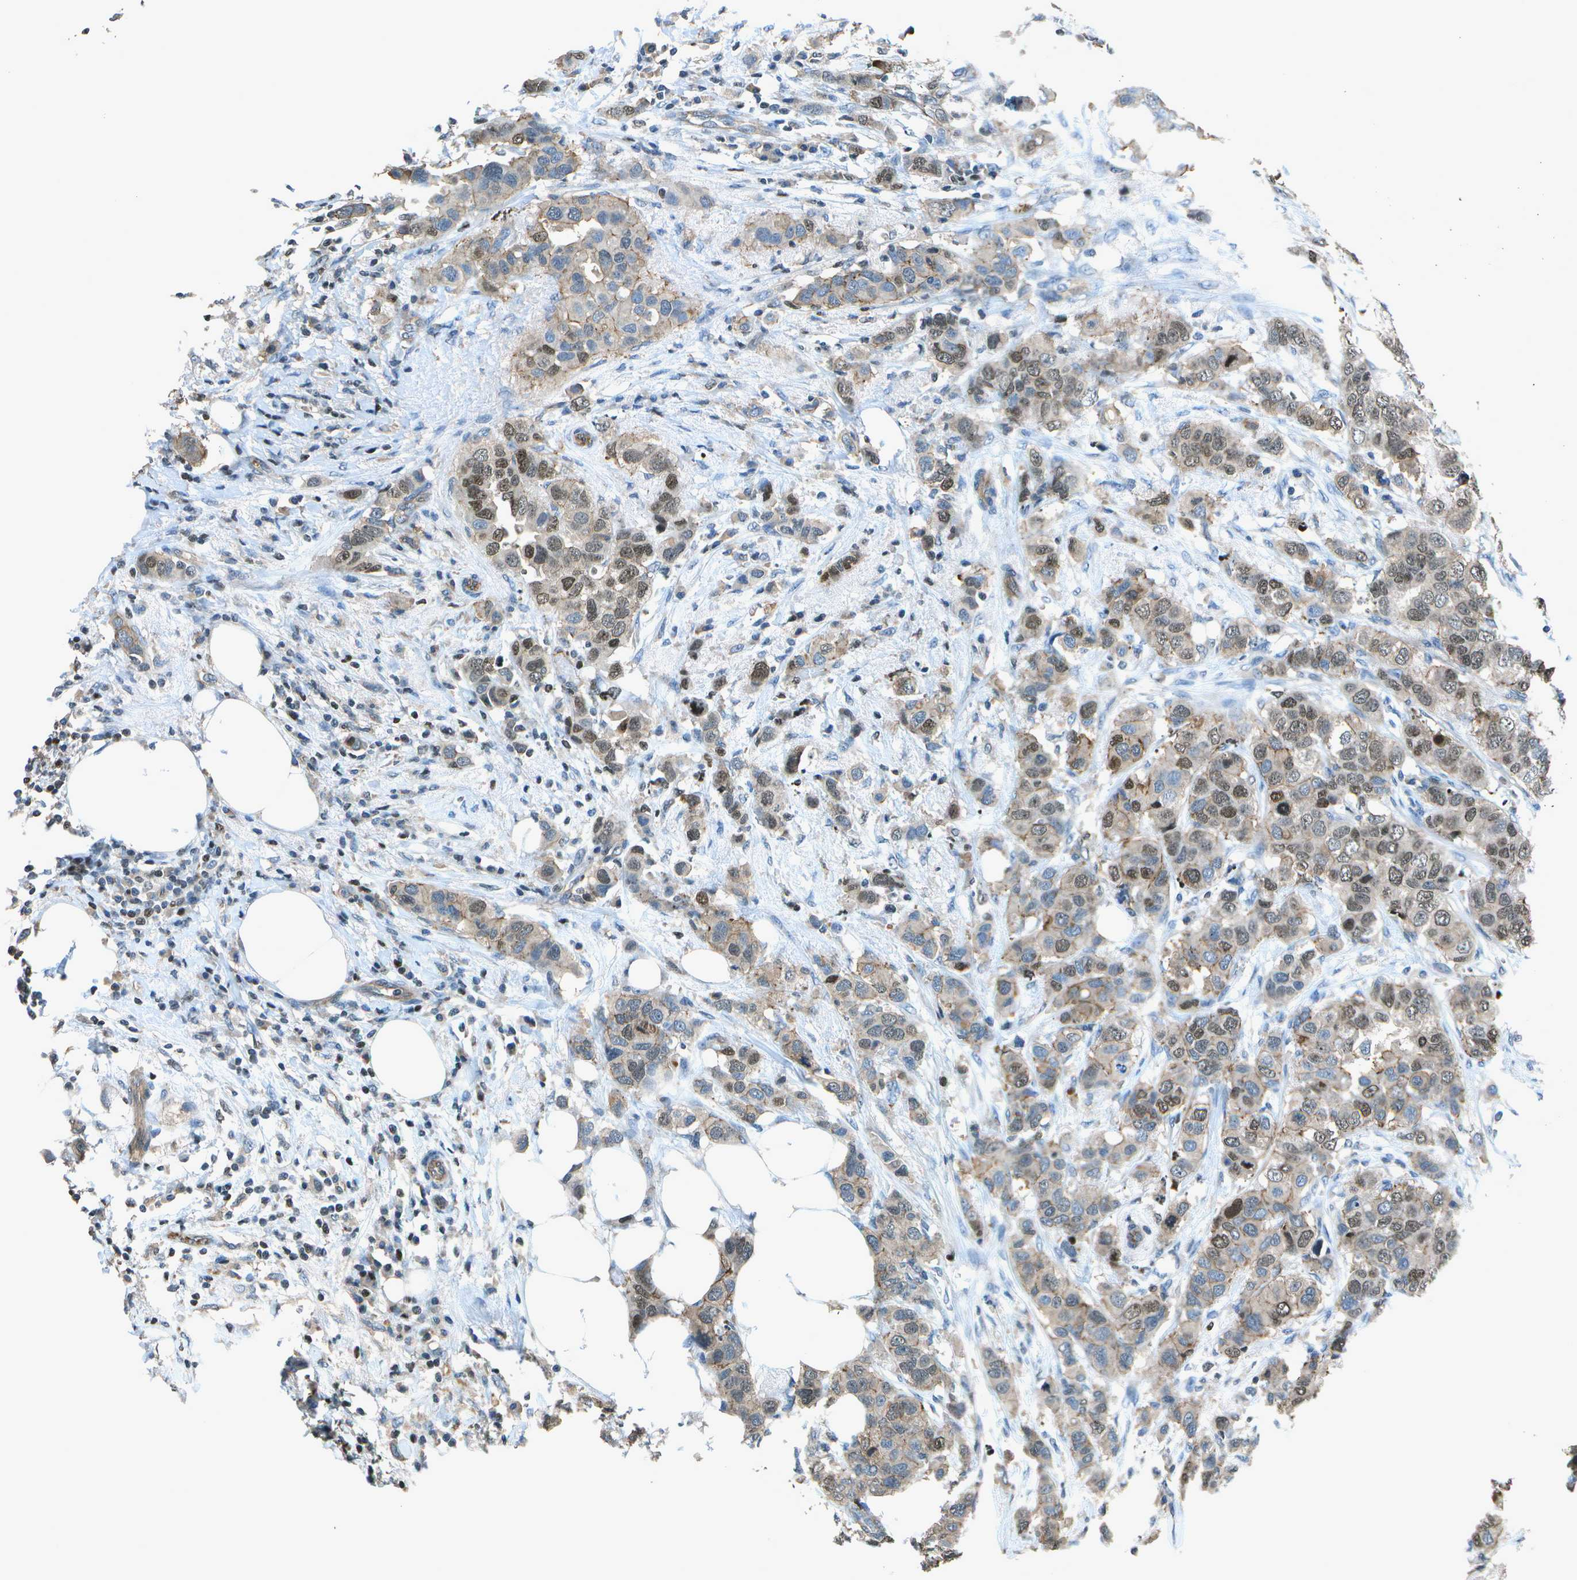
{"staining": {"intensity": "moderate", "quantity": "25%-75%", "location": "cytoplasmic/membranous,nuclear"}, "tissue": "breast cancer", "cell_type": "Tumor cells", "image_type": "cancer", "snomed": [{"axis": "morphology", "description": "Duct carcinoma"}, {"axis": "topography", "description": "Breast"}], "caption": "Immunohistochemistry (DAB) staining of human infiltrating ductal carcinoma (breast) exhibits moderate cytoplasmic/membranous and nuclear protein expression in approximately 25%-75% of tumor cells. The staining is performed using DAB brown chromogen to label protein expression. The nuclei are counter-stained blue using hematoxylin.", "gene": "PDLIM1", "patient": {"sex": "female", "age": 50}}